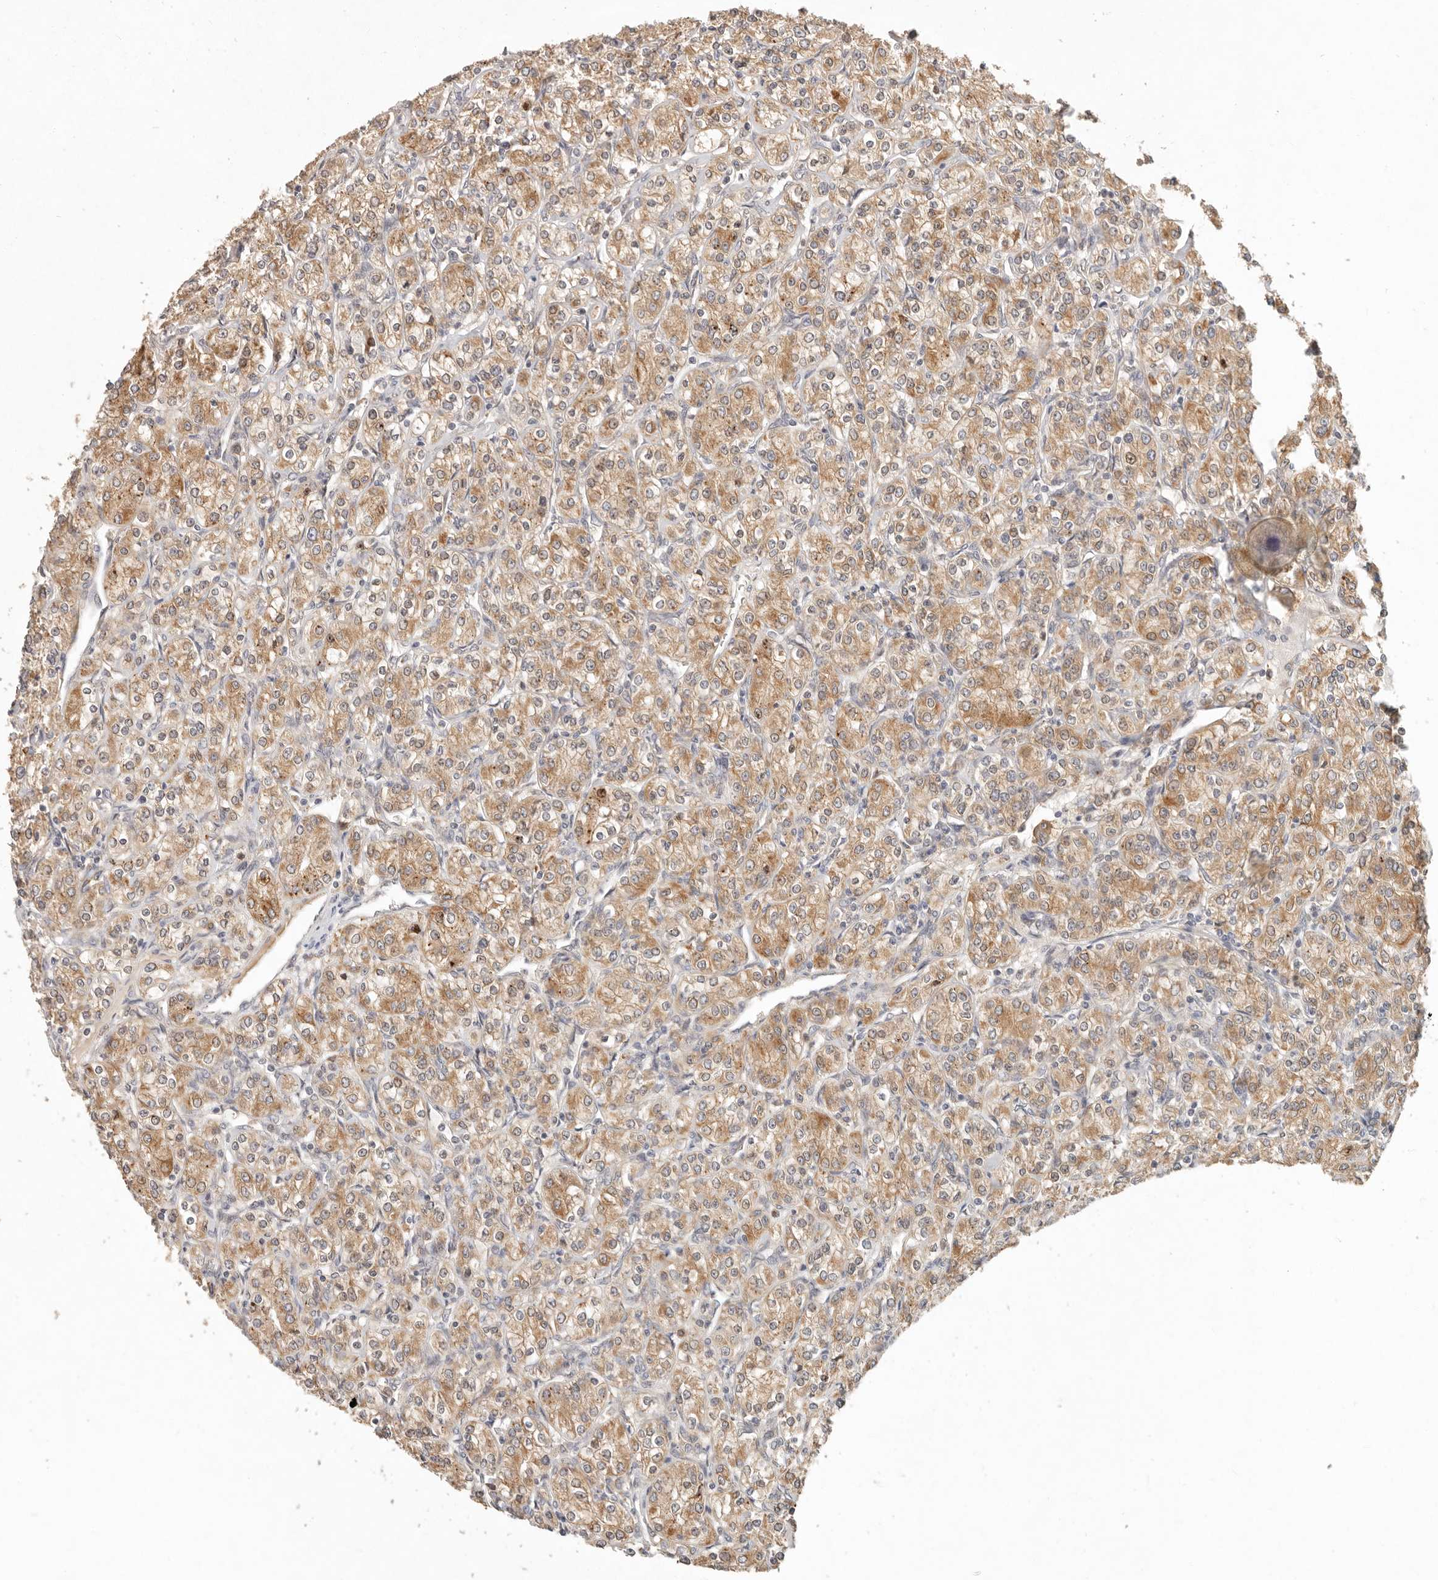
{"staining": {"intensity": "moderate", "quantity": ">75%", "location": "cytoplasmic/membranous"}, "tissue": "renal cancer", "cell_type": "Tumor cells", "image_type": "cancer", "snomed": [{"axis": "morphology", "description": "Adenocarcinoma, NOS"}, {"axis": "topography", "description": "Kidney"}], "caption": "Renal adenocarcinoma stained for a protein (brown) demonstrates moderate cytoplasmic/membranous positive positivity in approximately >75% of tumor cells.", "gene": "ARHGEF10L", "patient": {"sex": "male", "age": 77}}